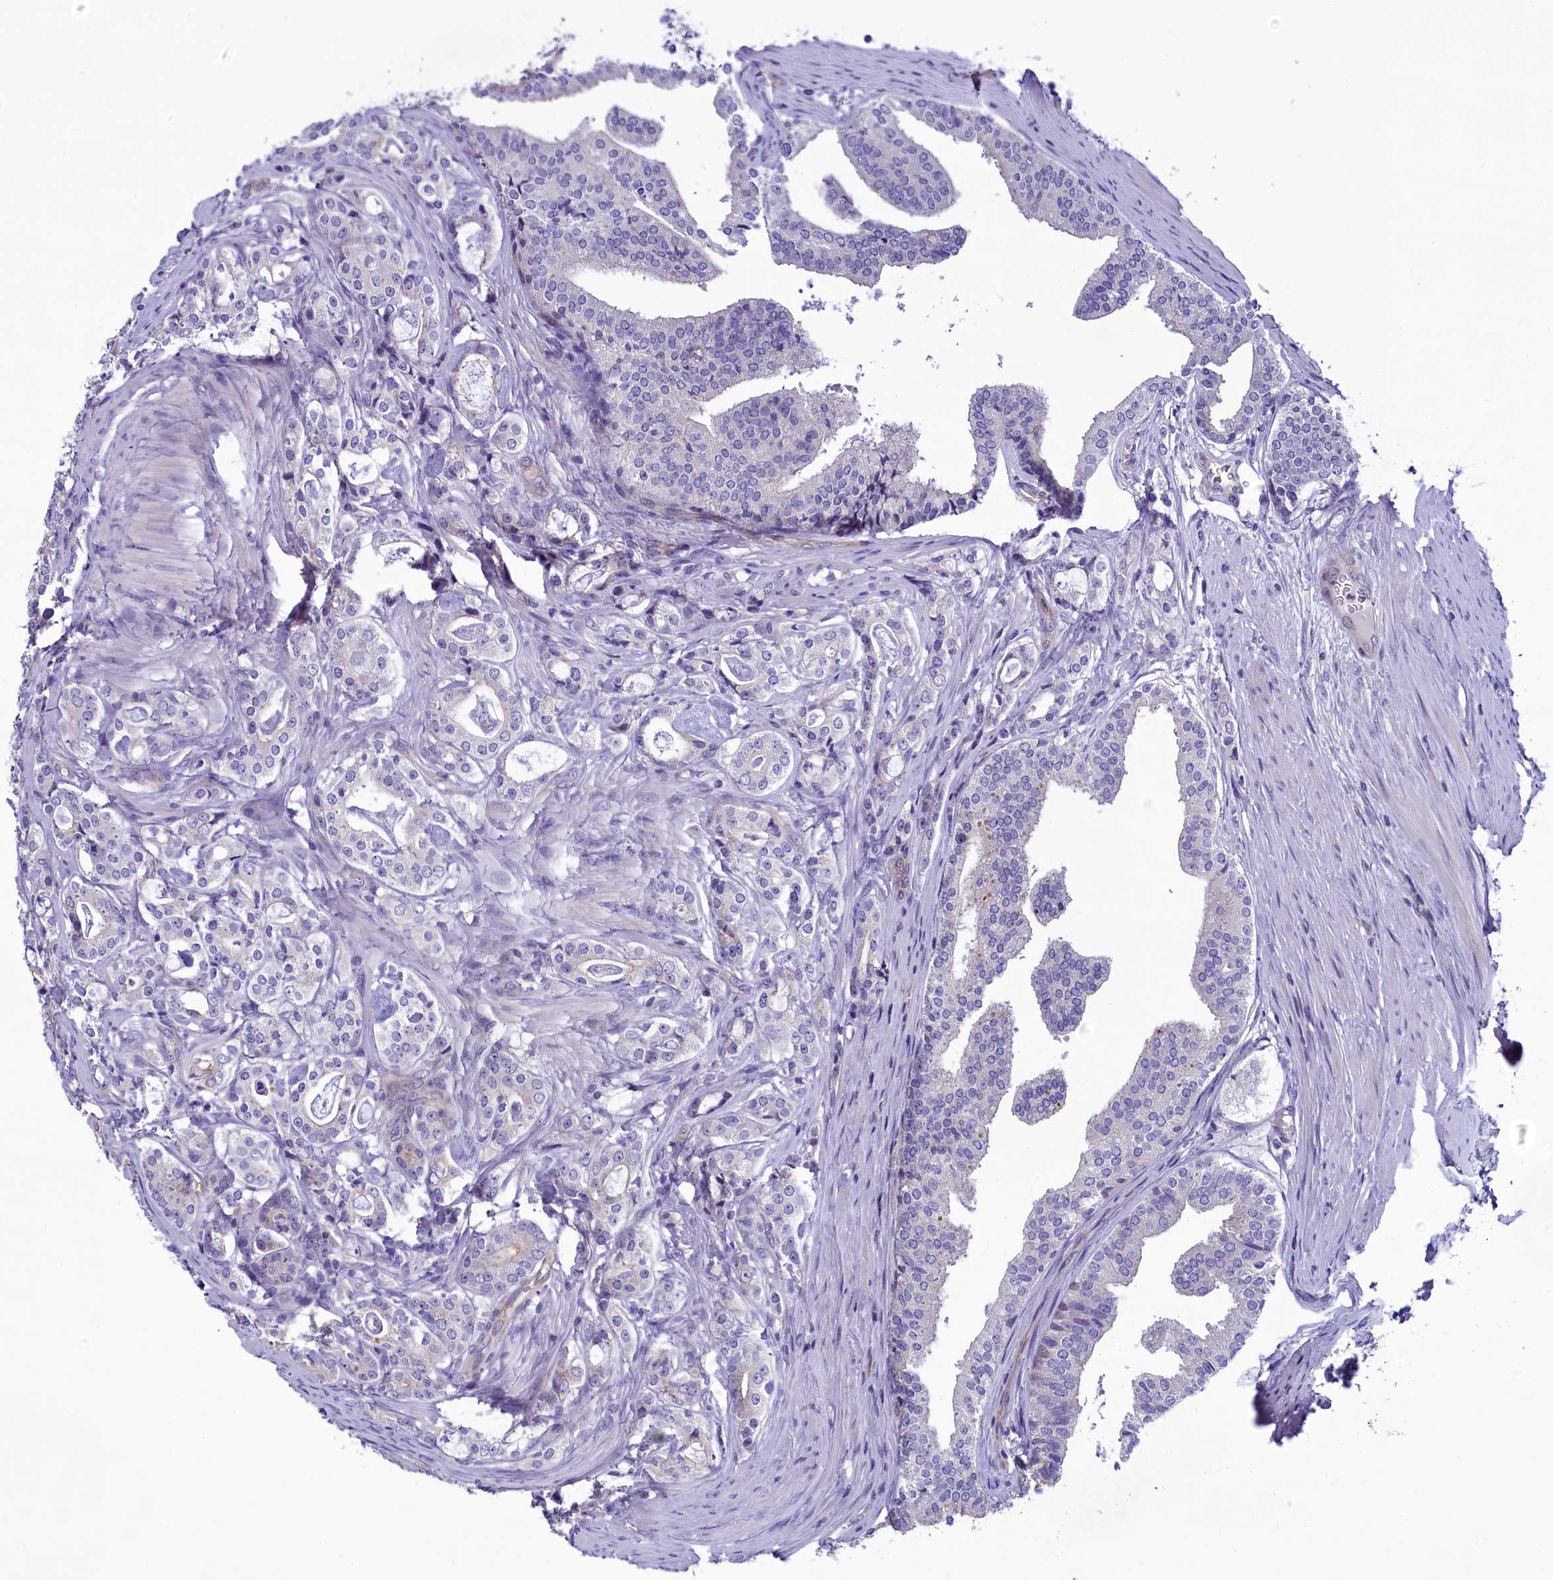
{"staining": {"intensity": "negative", "quantity": "none", "location": "none"}, "tissue": "prostate cancer", "cell_type": "Tumor cells", "image_type": "cancer", "snomed": [{"axis": "morphology", "description": "Adenocarcinoma, High grade"}, {"axis": "topography", "description": "Prostate"}], "caption": "An immunohistochemistry micrograph of prostate cancer is shown. There is no staining in tumor cells of prostate cancer.", "gene": "KRBOX5", "patient": {"sex": "male", "age": 63}}